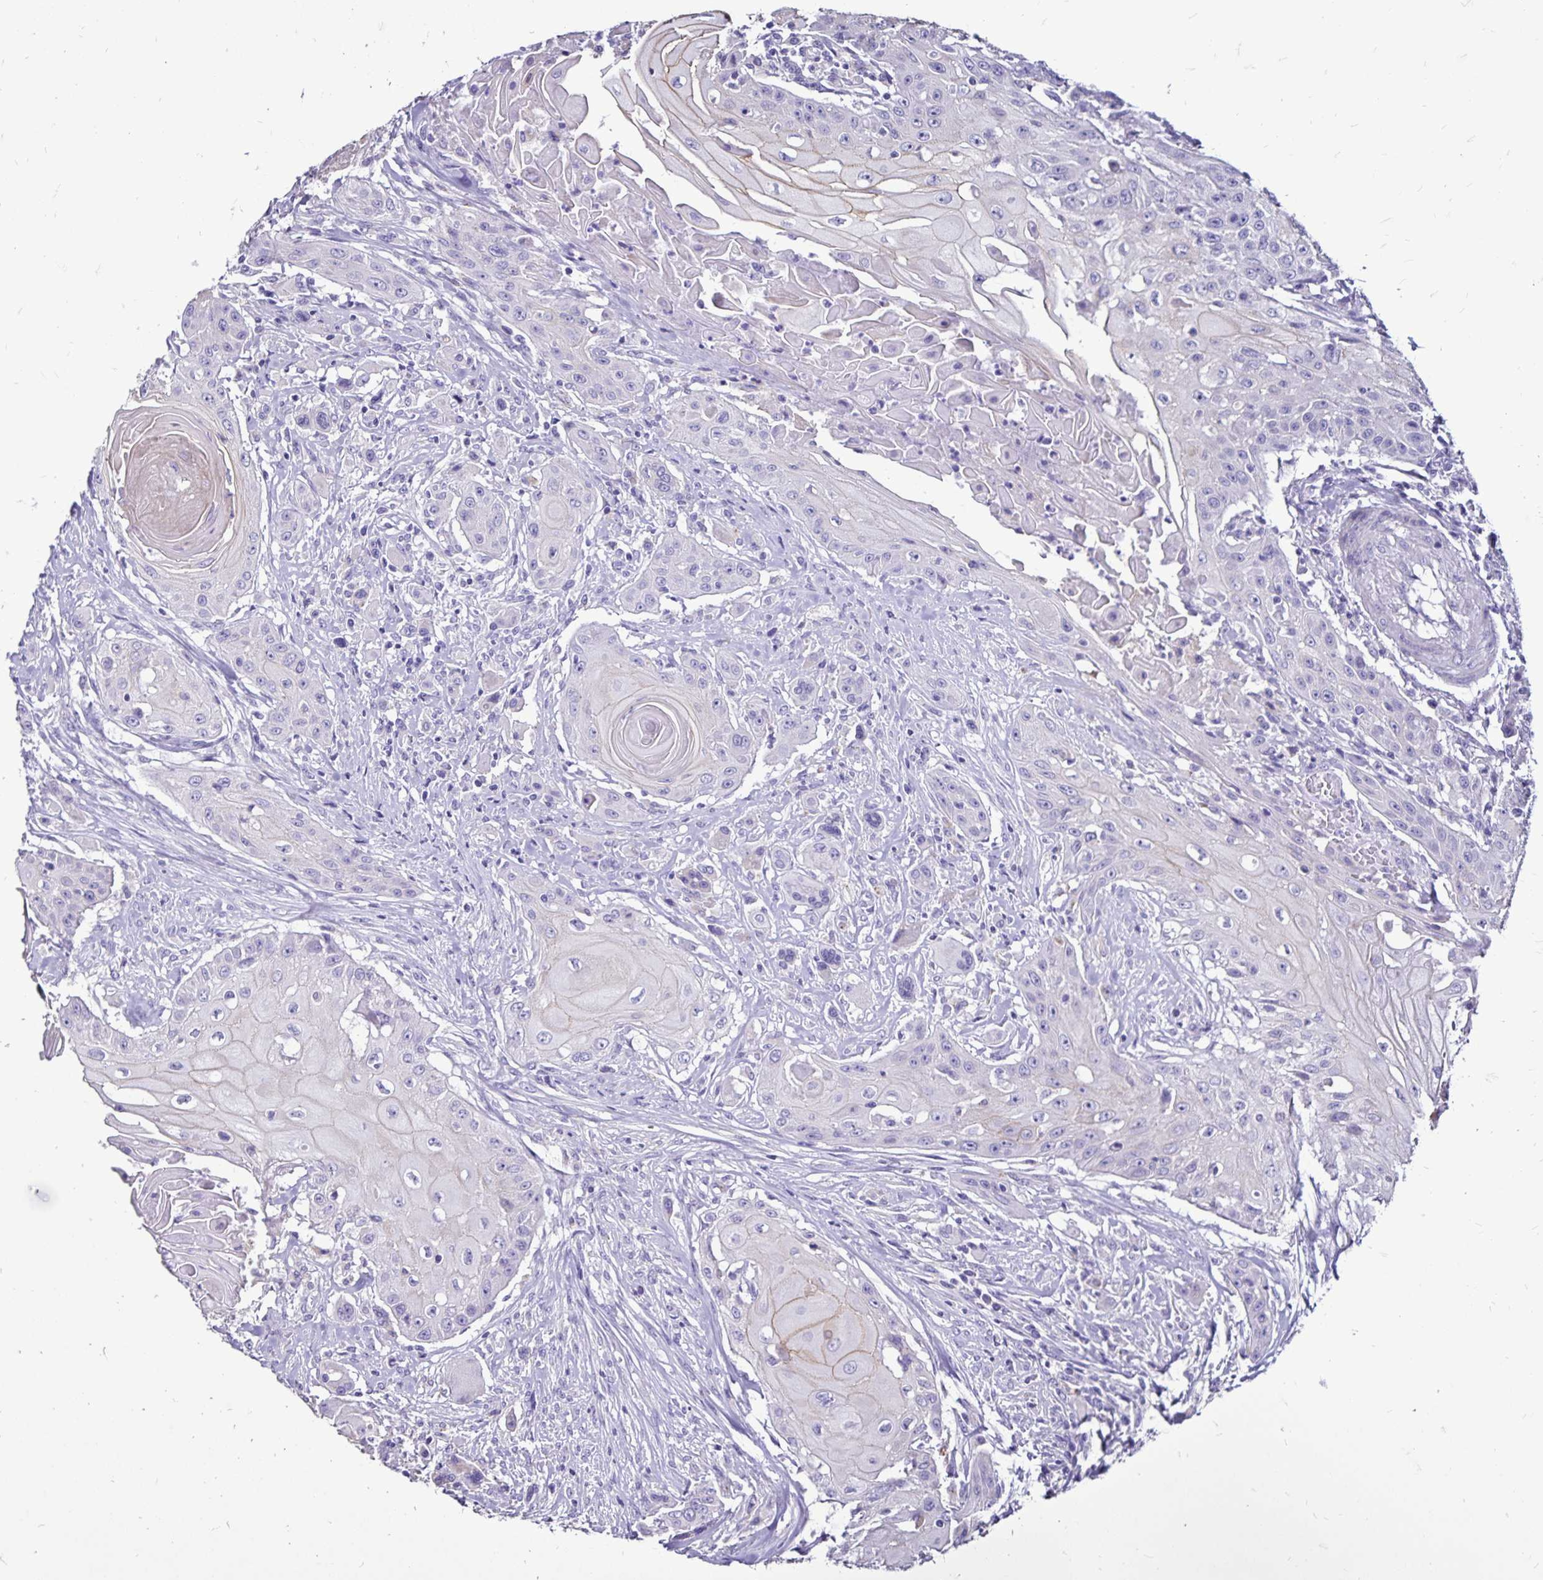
{"staining": {"intensity": "negative", "quantity": "none", "location": "none"}, "tissue": "head and neck cancer", "cell_type": "Tumor cells", "image_type": "cancer", "snomed": [{"axis": "morphology", "description": "Squamous cell carcinoma, NOS"}, {"axis": "topography", "description": "Oral tissue"}, {"axis": "topography", "description": "Head-Neck"}, {"axis": "topography", "description": "Neck, NOS"}], "caption": "DAB (3,3'-diaminobenzidine) immunohistochemical staining of head and neck cancer (squamous cell carcinoma) shows no significant staining in tumor cells.", "gene": "EVPL", "patient": {"sex": "female", "age": 55}}